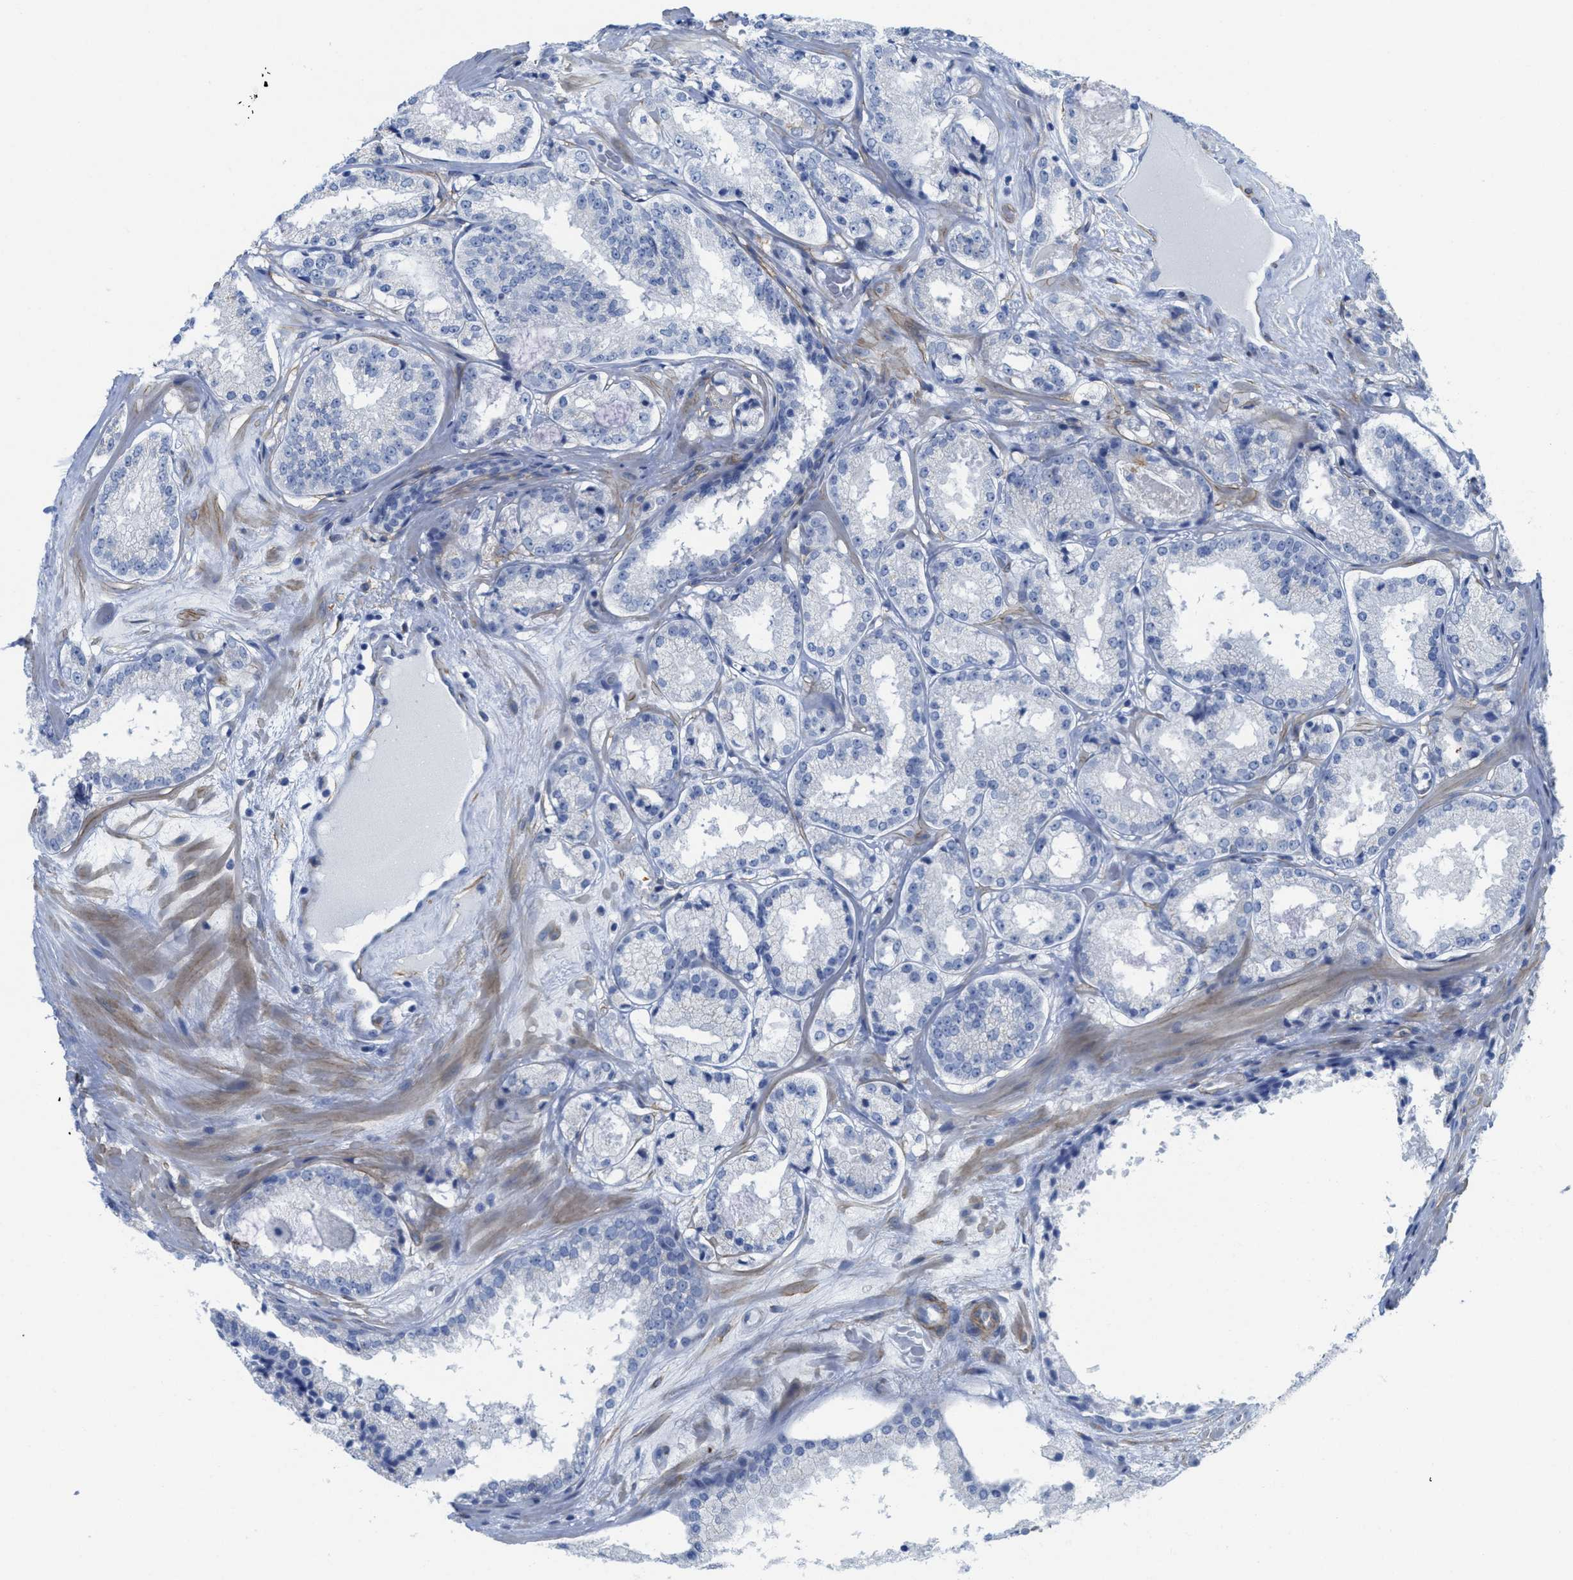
{"staining": {"intensity": "negative", "quantity": "none", "location": "none"}, "tissue": "prostate cancer", "cell_type": "Tumor cells", "image_type": "cancer", "snomed": [{"axis": "morphology", "description": "Adenocarcinoma, High grade"}, {"axis": "topography", "description": "Prostate"}], "caption": "Adenocarcinoma (high-grade) (prostate) was stained to show a protein in brown. There is no significant expression in tumor cells.", "gene": "TUB", "patient": {"sex": "male", "age": 65}}